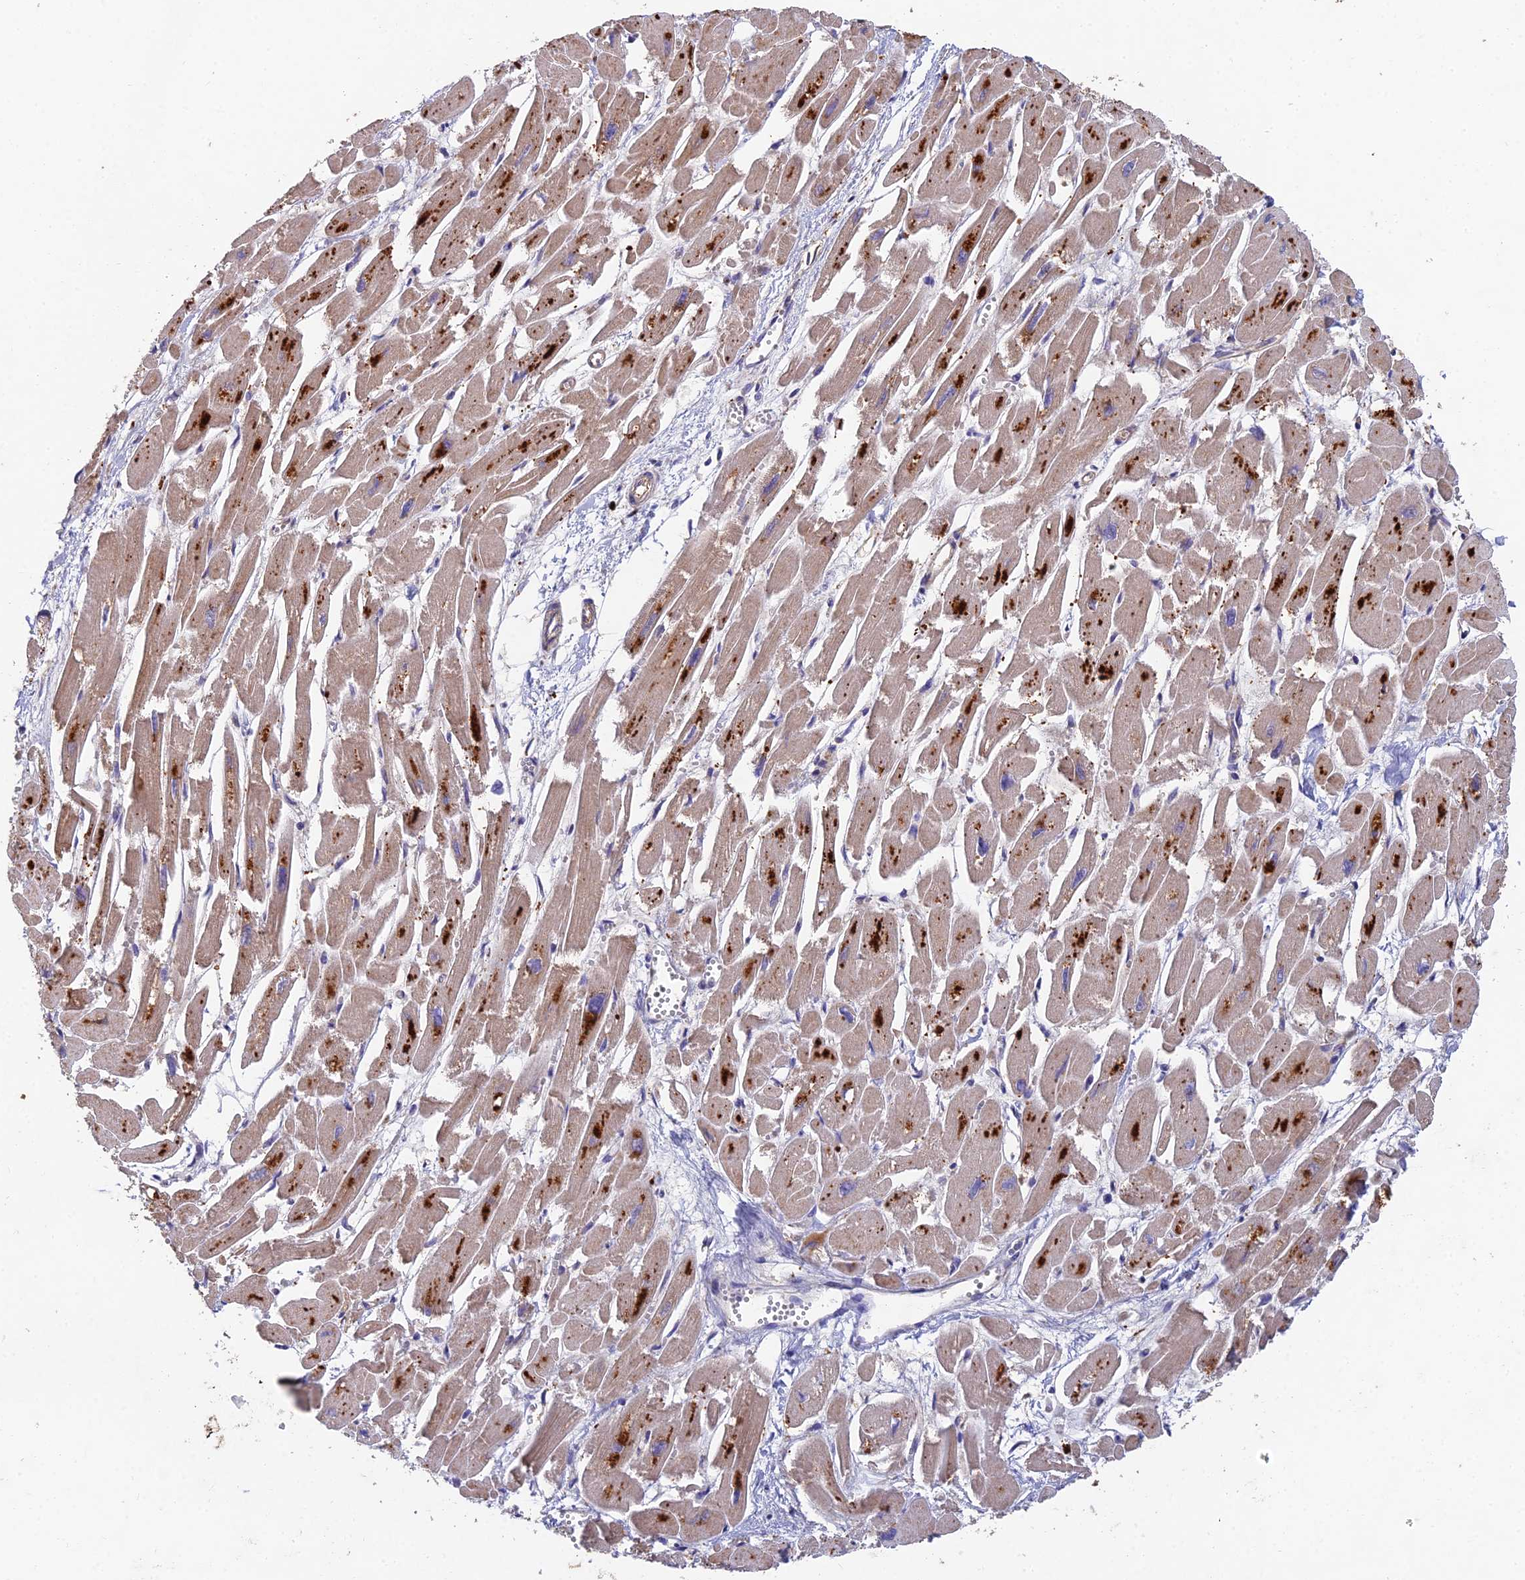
{"staining": {"intensity": "moderate", "quantity": "25%-75%", "location": "cytoplasmic/membranous"}, "tissue": "heart muscle", "cell_type": "Cardiomyocytes", "image_type": "normal", "snomed": [{"axis": "morphology", "description": "Normal tissue, NOS"}, {"axis": "topography", "description": "Heart"}], "caption": "Heart muscle stained with a brown dye demonstrates moderate cytoplasmic/membranous positive positivity in approximately 25%-75% of cardiomyocytes.", "gene": "NSMCE1", "patient": {"sex": "male", "age": 54}}